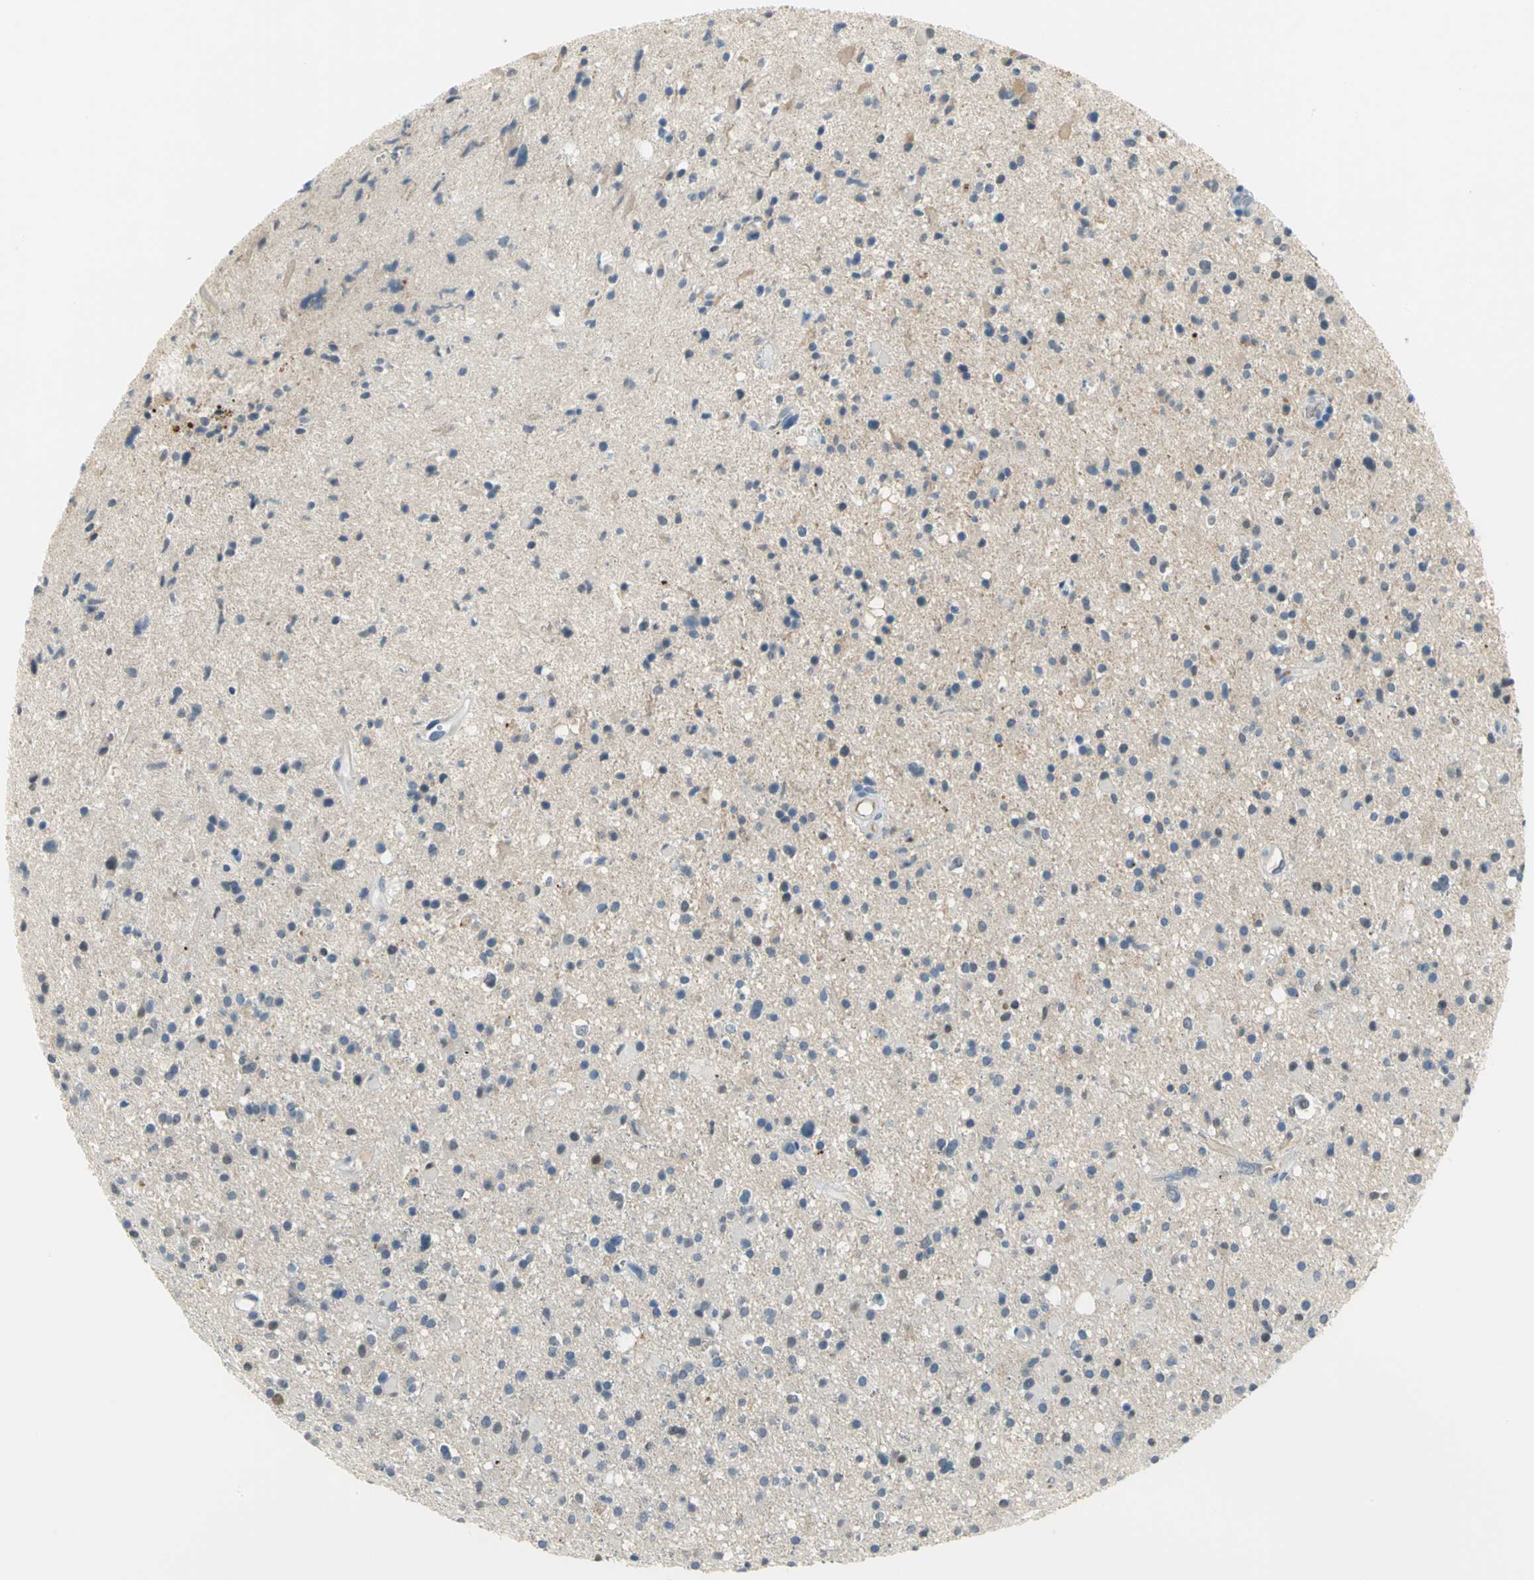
{"staining": {"intensity": "moderate", "quantity": "<25%", "location": "cytoplasmic/membranous"}, "tissue": "glioma", "cell_type": "Tumor cells", "image_type": "cancer", "snomed": [{"axis": "morphology", "description": "Glioma, malignant, High grade"}, {"axis": "topography", "description": "Brain"}], "caption": "A photomicrograph showing moderate cytoplasmic/membranous positivity in about <25% of tumor cells in malignant glioma (high-grade), as visualized by brown immunohistochemical staining.", "gene": "ZIC1", "patient": {"sex": "male", "age": 33}}